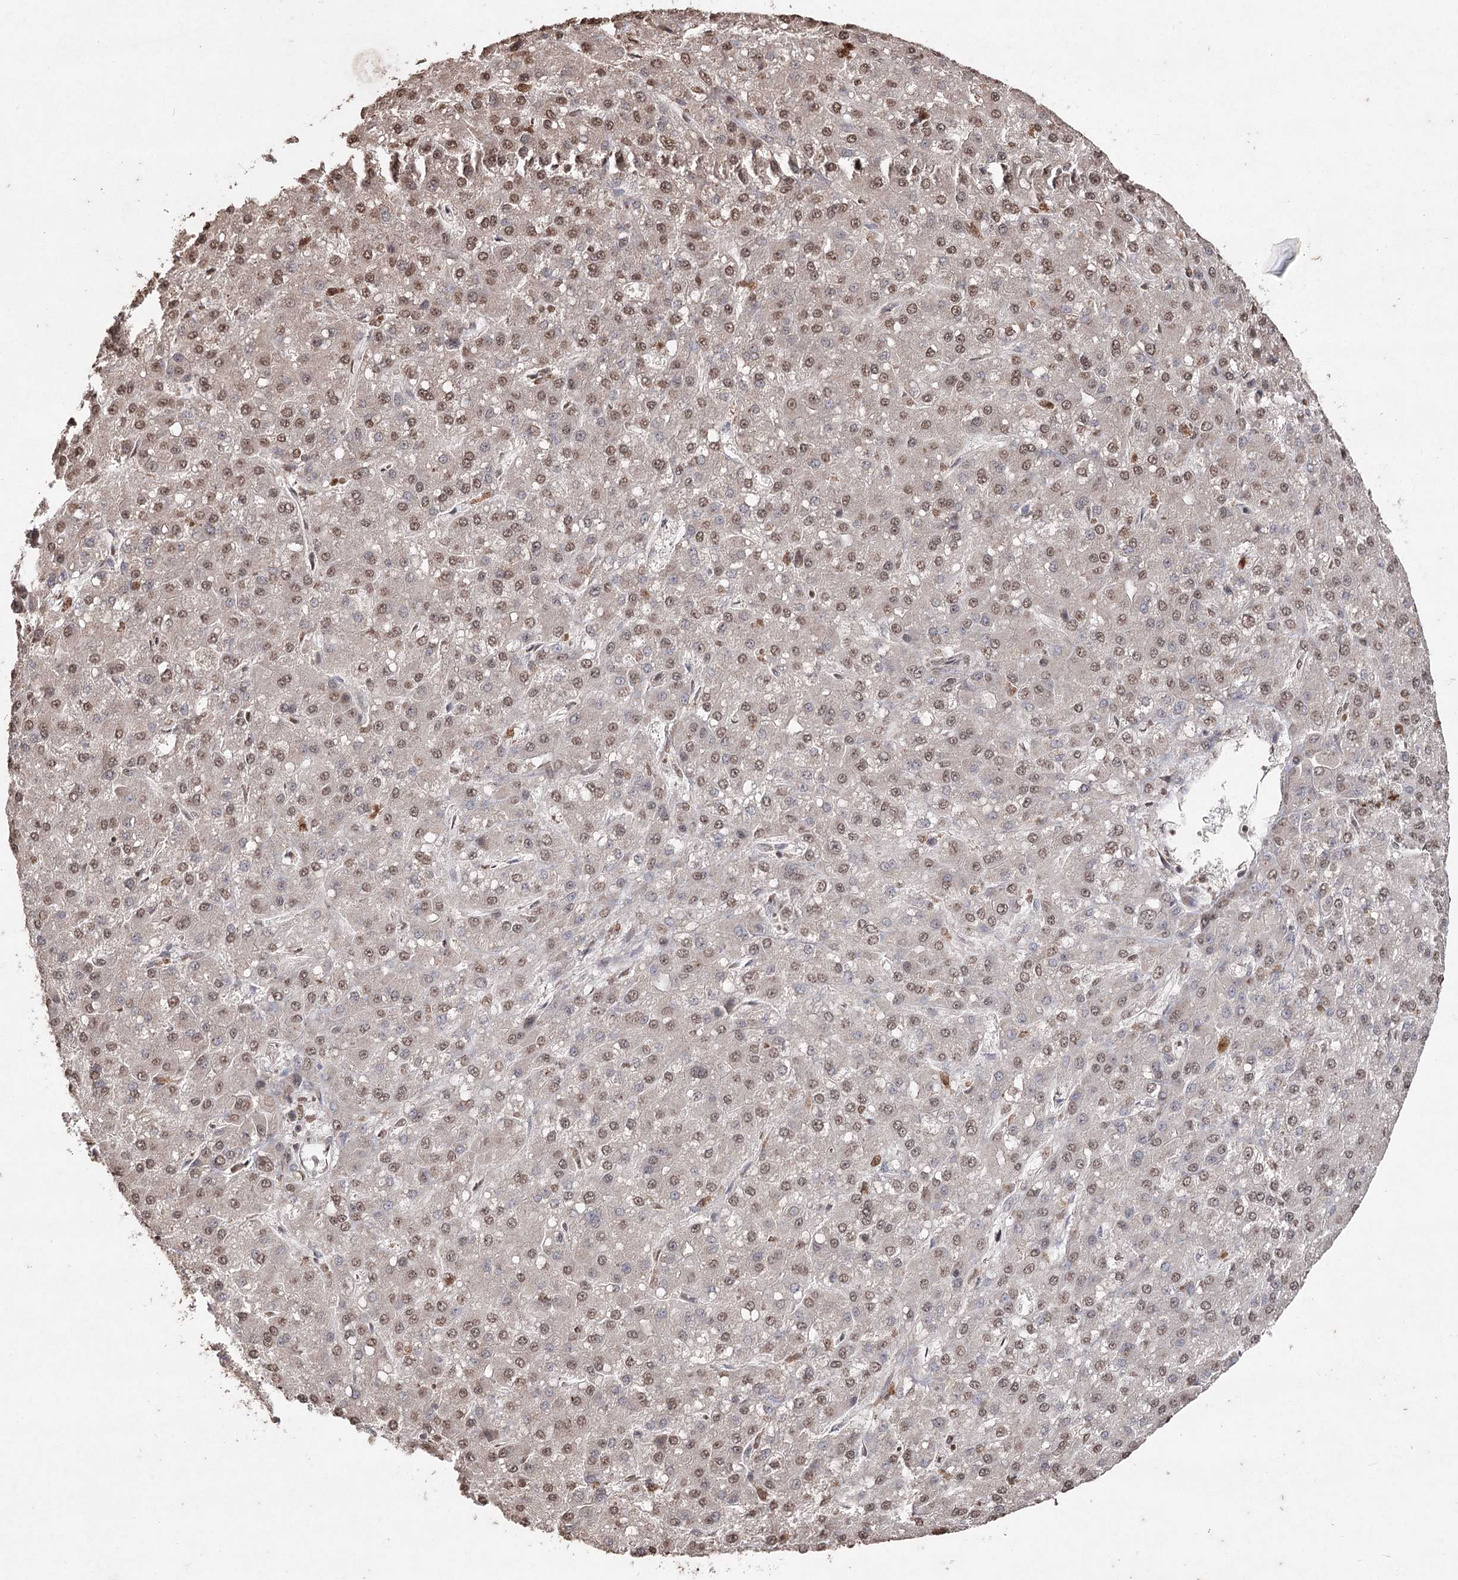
{"staining": {"intensity": "moderate", "quantity": ">75%", "location": "nuclear"}, "tissue": "liver cancer", "cell_type": "Tumor cells", "image_type": "cancer", "snomed": [{"axis": "morphology", "description": "Carcinoma, Hepatocellular, NOS"}, {"axis": "topography", "description": "Liver"}], "caption": "Protein expression by immunohistochemistry reveals moderate nuclear expression in about >75% of tumor cells in liver cancer (hepatocellular carcinoma). (Brightfield microscopy of DAB IHC at high magnification).", "gene": "ATG14", "patient": {"sex": "male", "age": 67}}